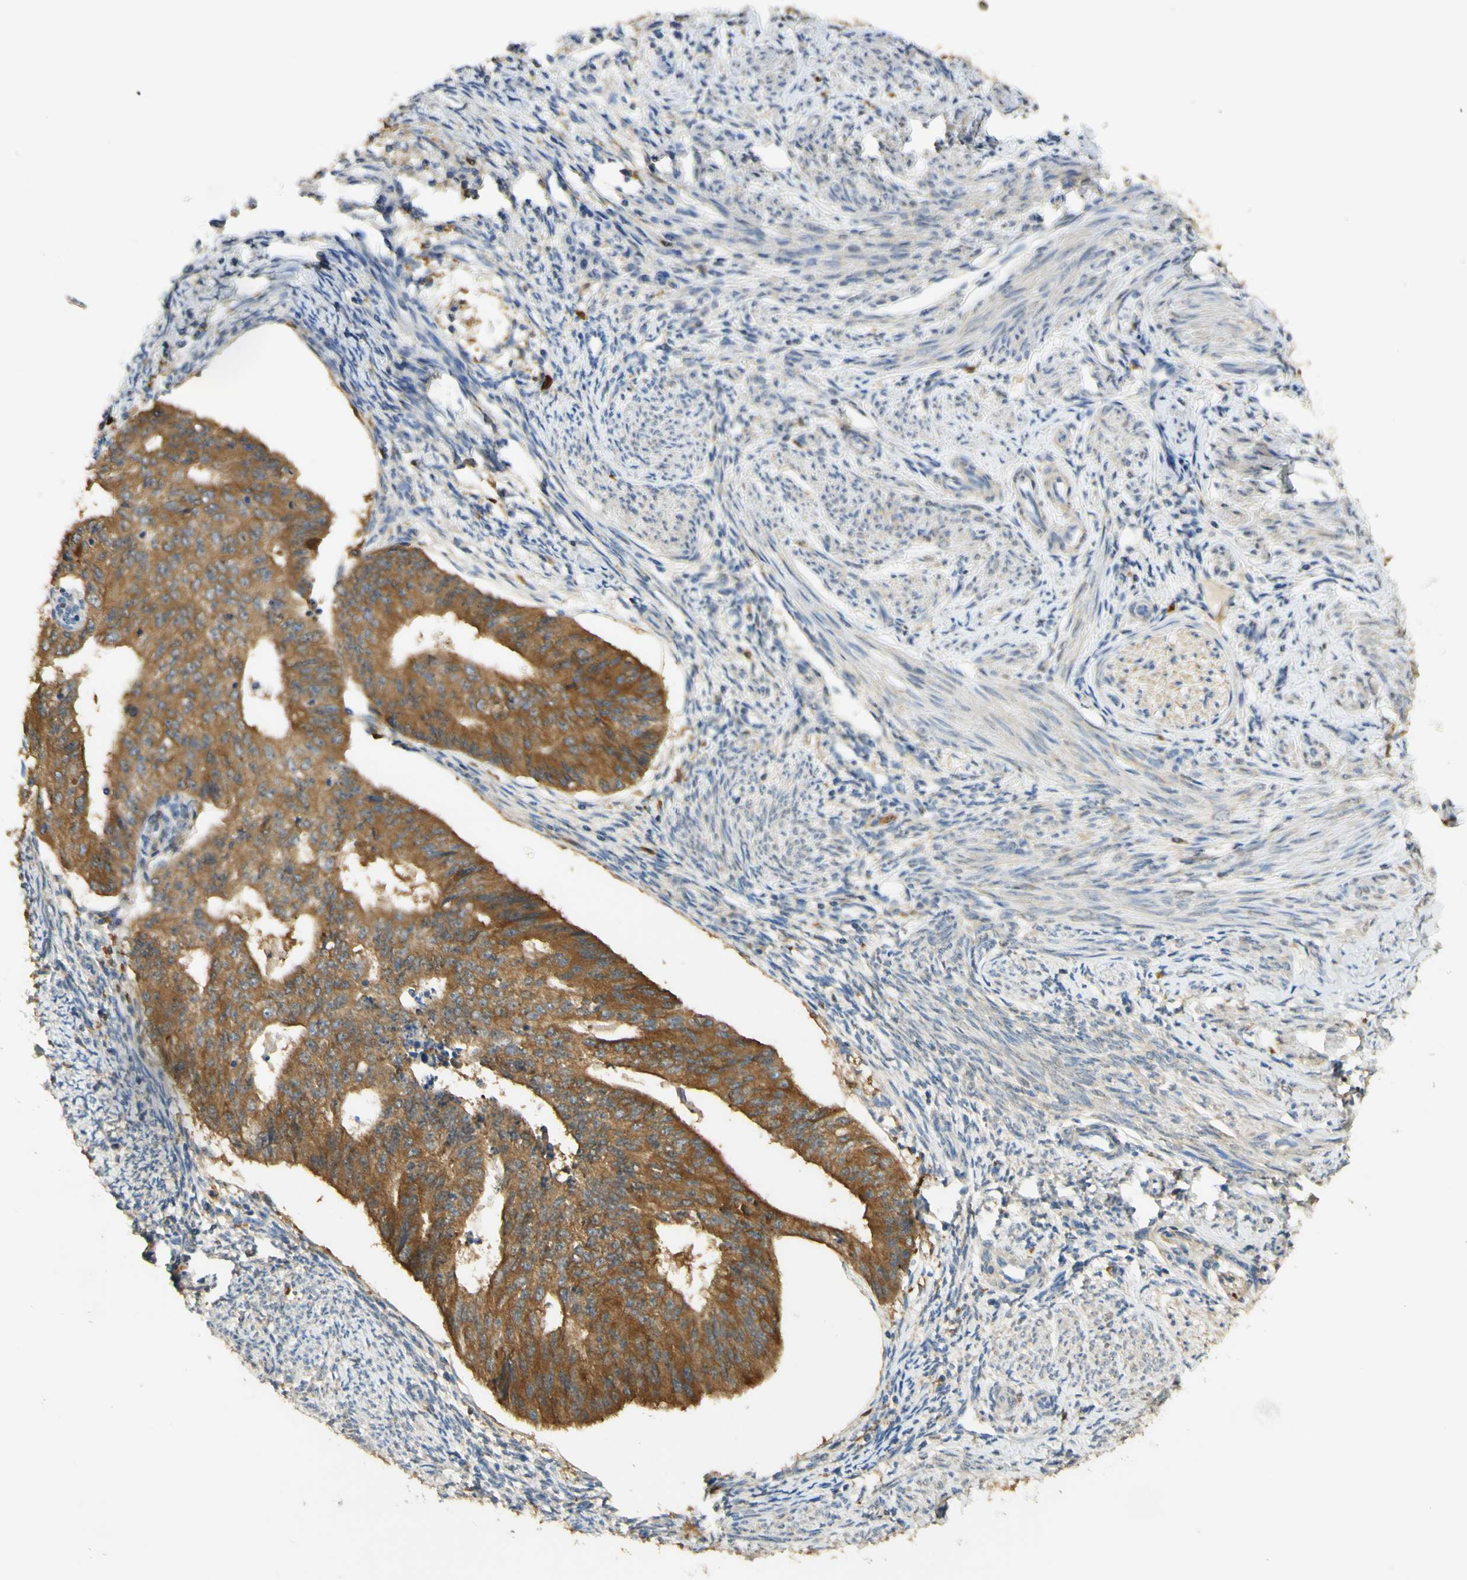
{"staining": {"intensity": "moderate", "quantity": ">75%", "location": "cytoplasmic/membranous"}, "tissue": "endometrial cancer", "cell_type": "Tumor cells", "image_type": "cancer", "snomed": [{"axis": "morphology", "description": "Adenocarcinoma, NOS"}, {"axis": "topography", "description": "Endometrium"}], "caption": "The immunohistochemical stain labels moderate cytoplasmic/membranous expression in tumor cells of endometrial cancer (adenocarcinoma) tissue.", "gene": "PAK1", "patient": {"sex": "female", "age": 32}}